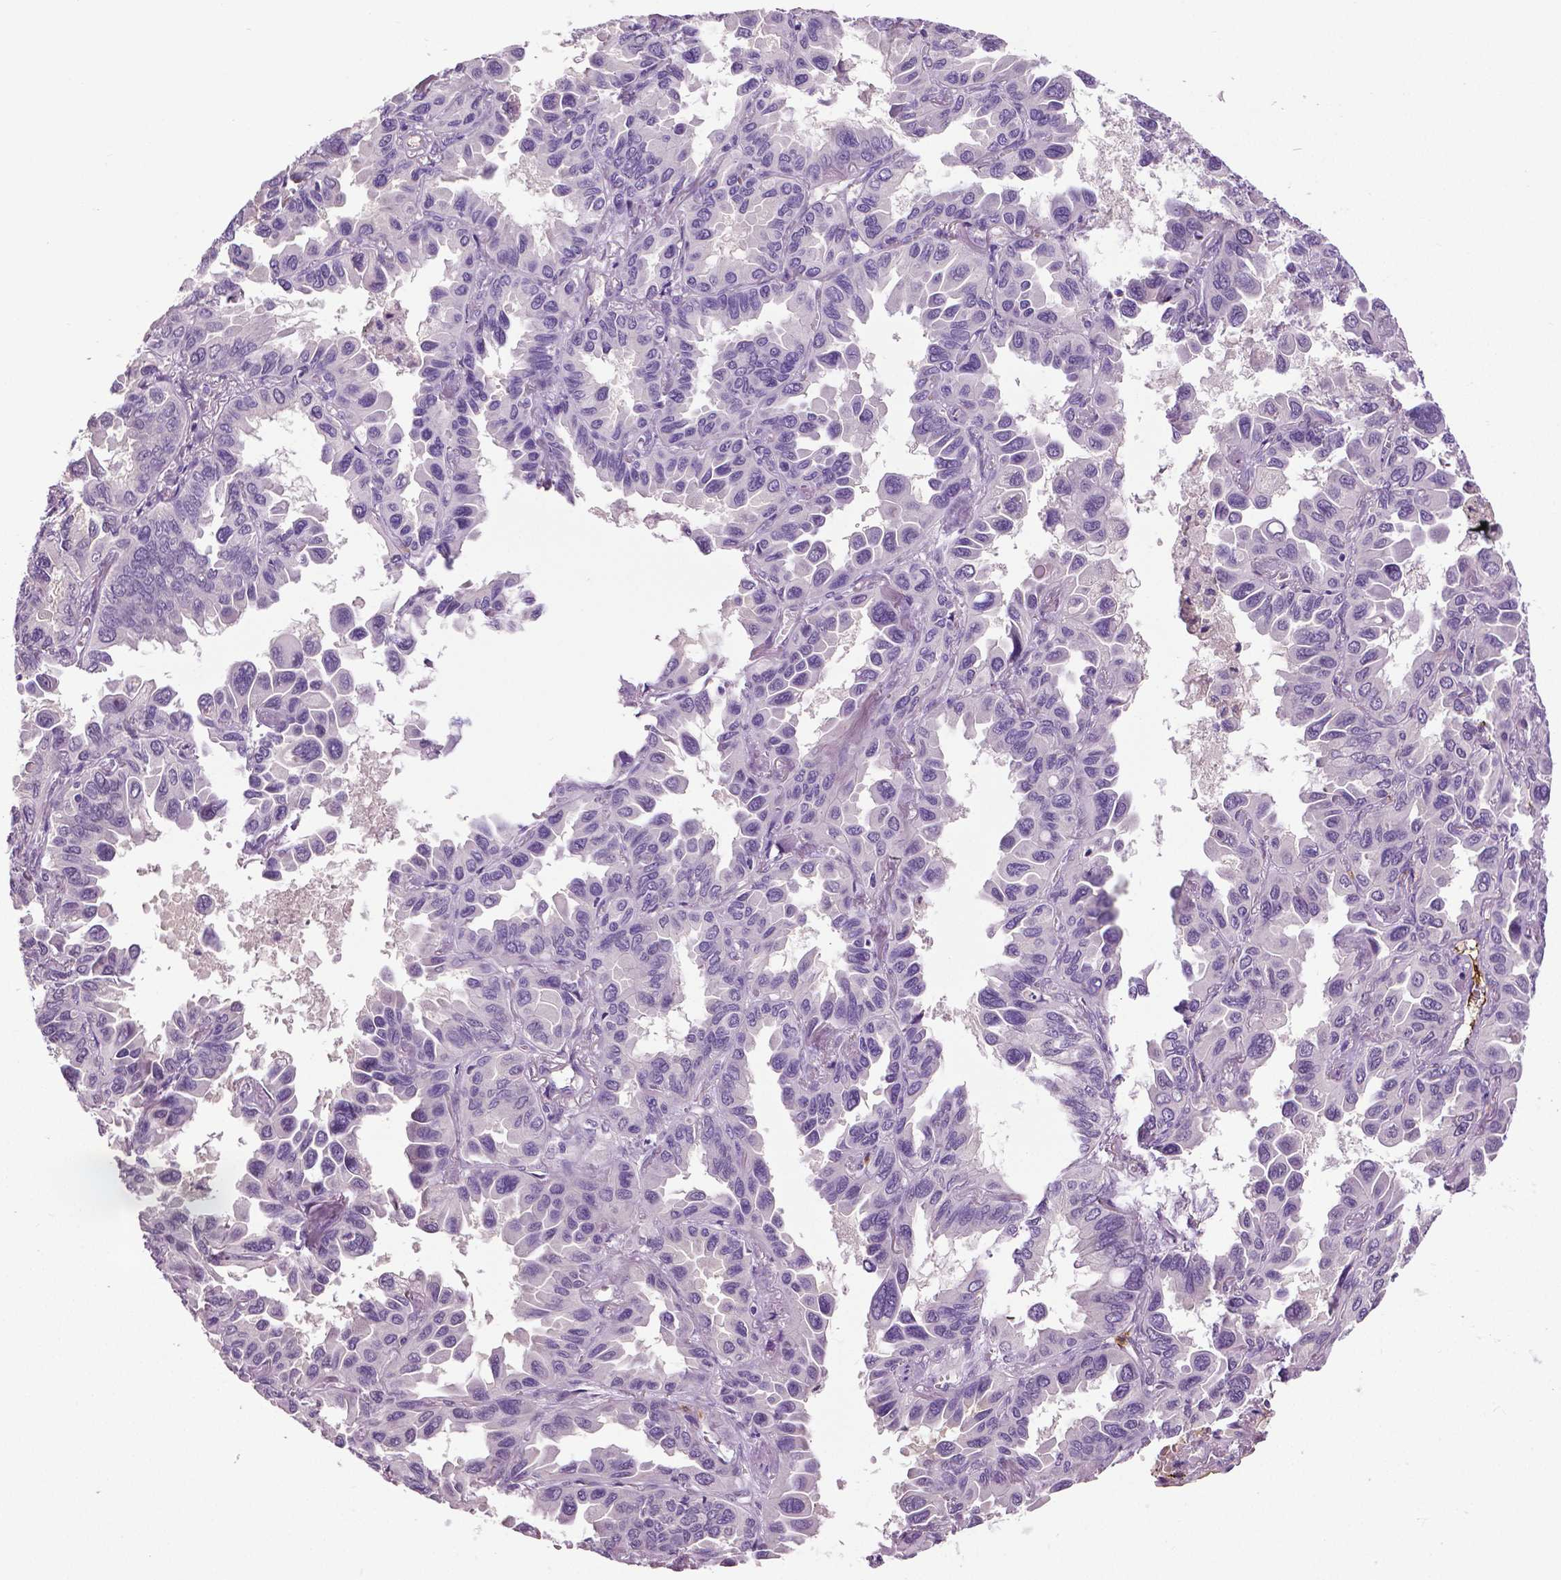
{"staining": {"intensity": "negative", "quantity": "none", "location": "none"}, "tissue": "lung cancer", "cell_type": "Tumor cells", "image_type": "cancer", "snomed": [{"axis": "morphology", "description": "Adenocarcinoma, NOS"}, {"axis": "topography", "description": "Lung"}], "caption": "There is no significant staining in tumor cells of lung adenocarcinoma. (Immunohistochemistry, brightfield microscopy, high magnification).", "gene": "PTPN5", "patient": {"sex": "male", "age": 64}}